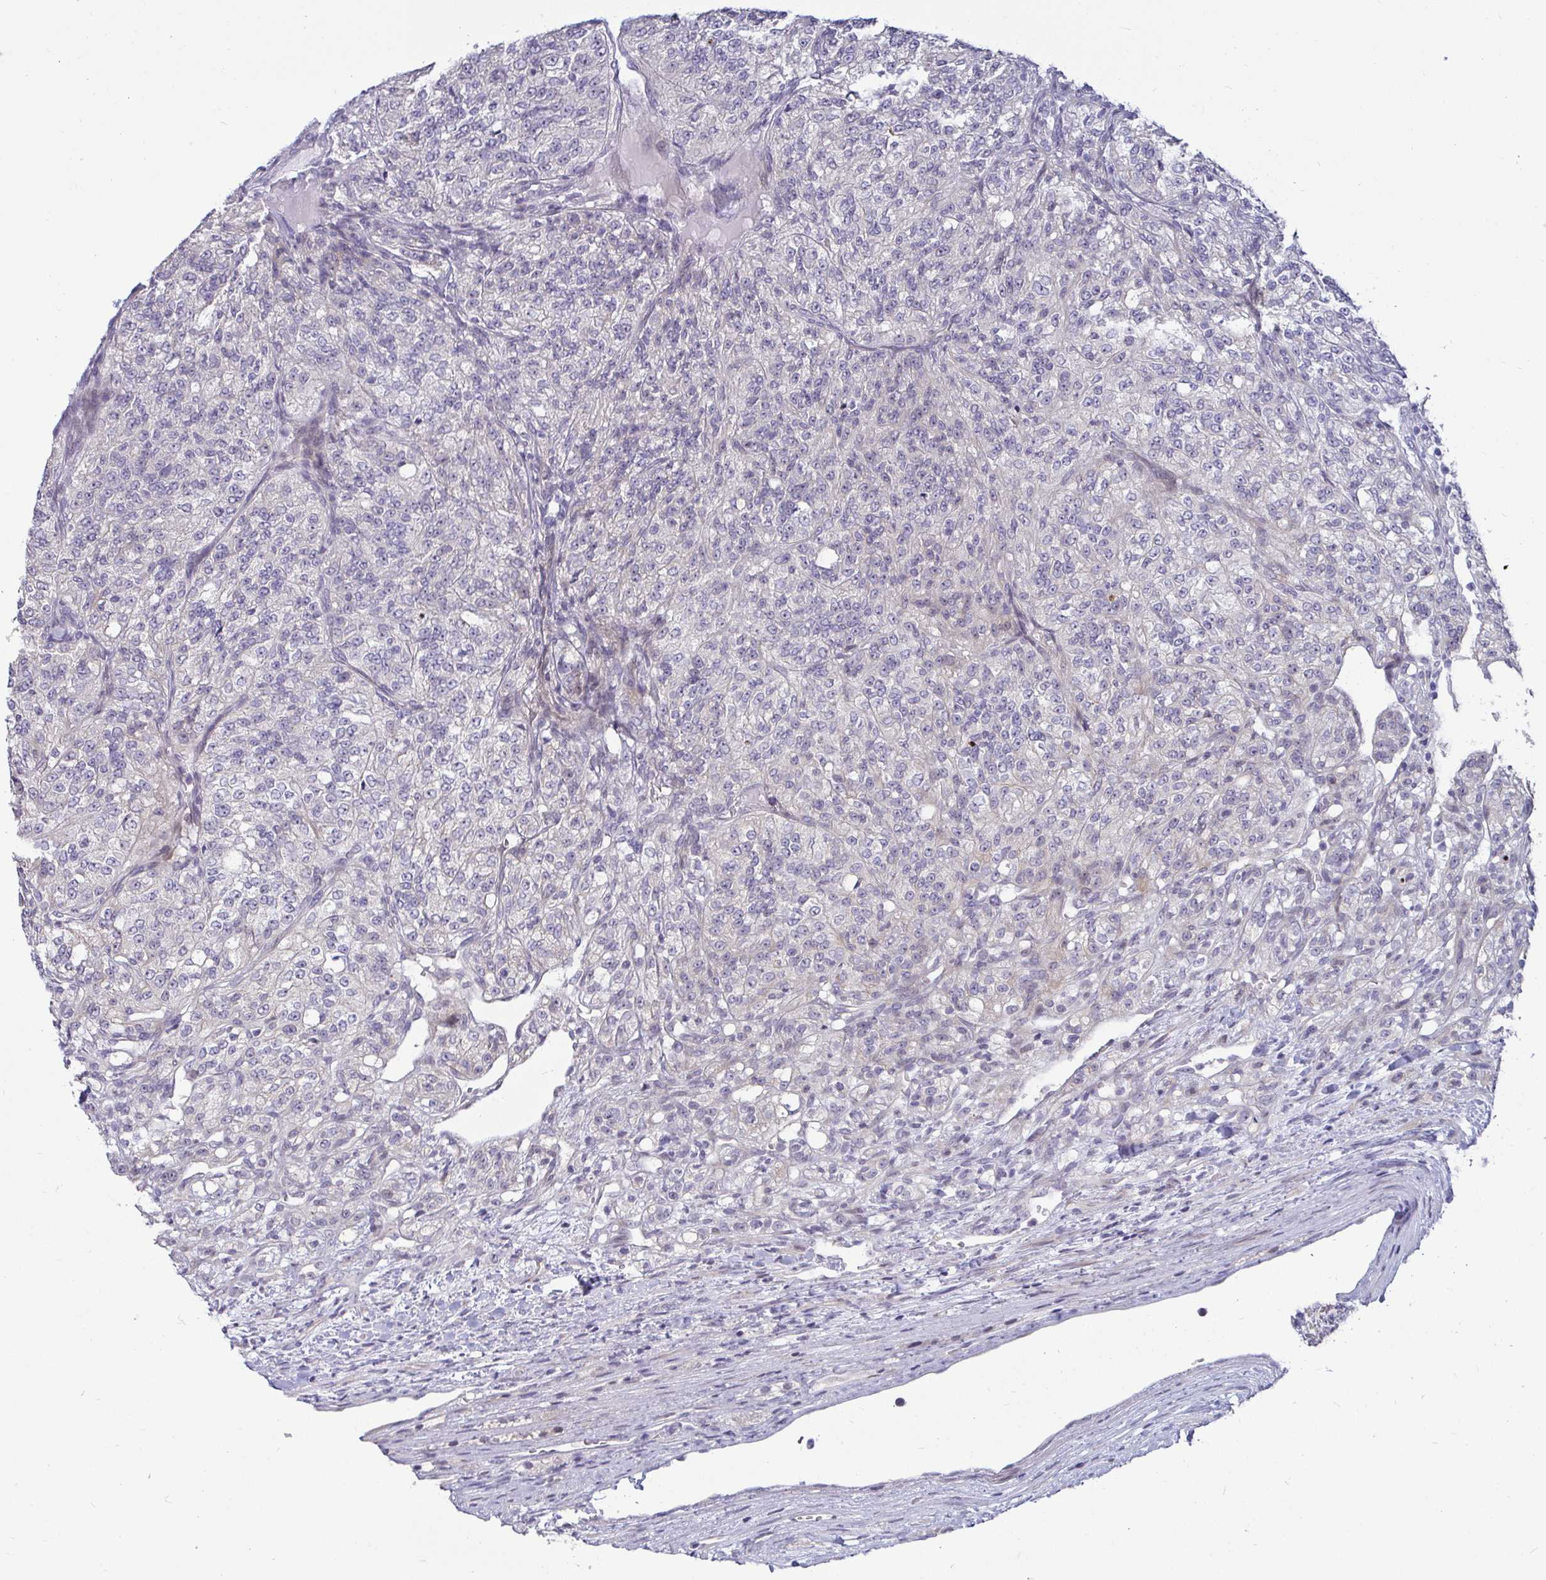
{"staining": {"intensity": "negative", "quantity": "none", "location": "none"}, "tissue": "renal cancer", "cell_type": "Tumor cells", "image_type": "cancer", "snomed": [{"axis": "morphology", "description": "Adenocarcinoma, NOS"}, {"axis": "topography", "description": "Kidney"}], "caption": "This photomicrograph is of renal cancer (adenocarcinoma) stained with immunohistochemistry to label a protein in brown with the nuclei are counter-stained blue. There is no staining in tumor cells.", "gene": "GSTM1", "patient": {"sex": "female", "age": 63}}